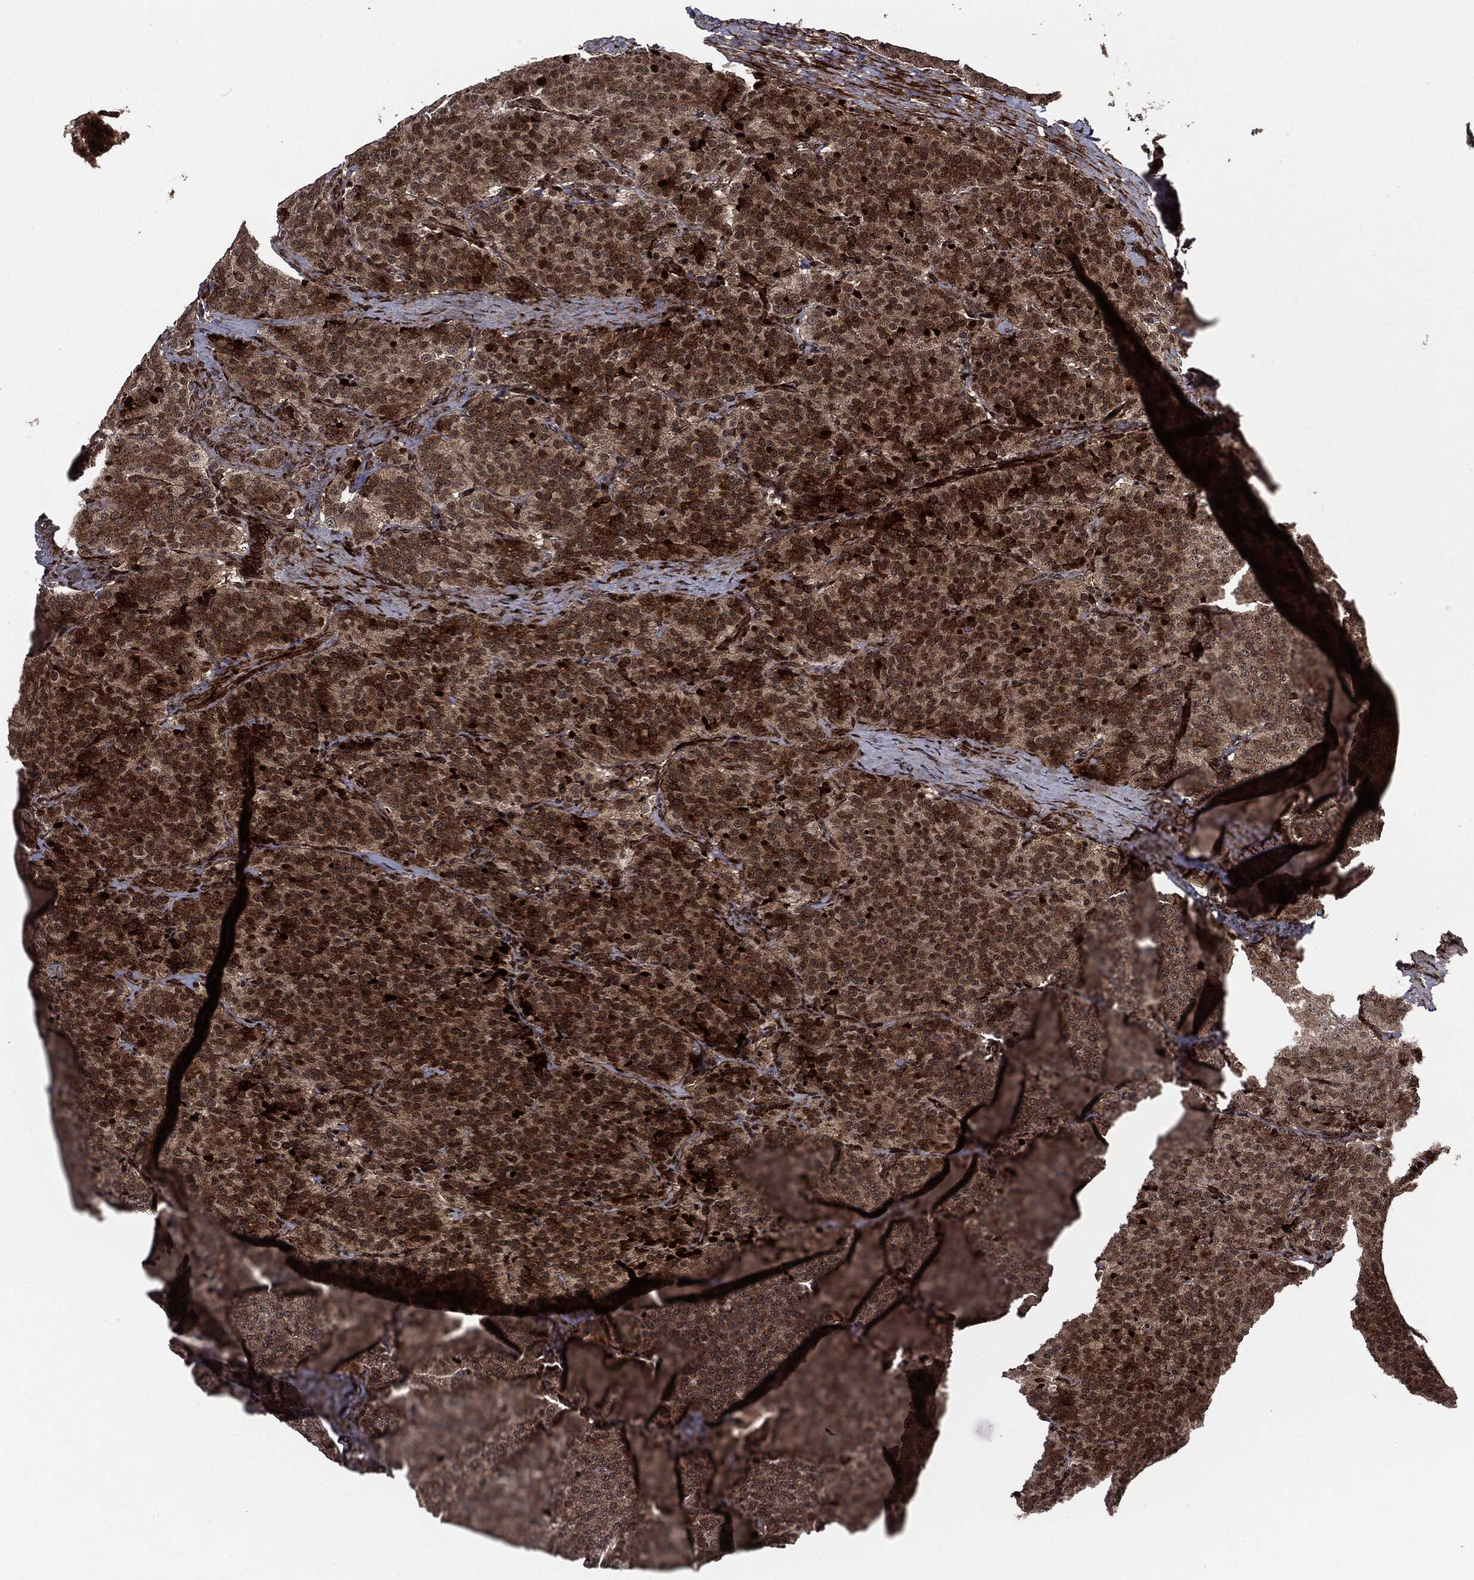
{"staining": {"intensity": "strong", "quantity": ">75%", "location": "cytoplasmic/membranous,nuclear"}, "tissue": "carcinoid", "cell_type": "Tumor cells", "image_type": "cancer", "snomed": [{"axis": "morphology", "description": "Carcinoid, malignant, NOS"}, {"axis": "topography", "description": "Small intestine"}], "caption": "A photomicrograph of human carcinoid stained for a protein shows strong cytoplasmic/membranous and nuclear brown staining in tumor cells.", "gene": "SMAD4", "patient": {"sex": "female", "age": 58}}